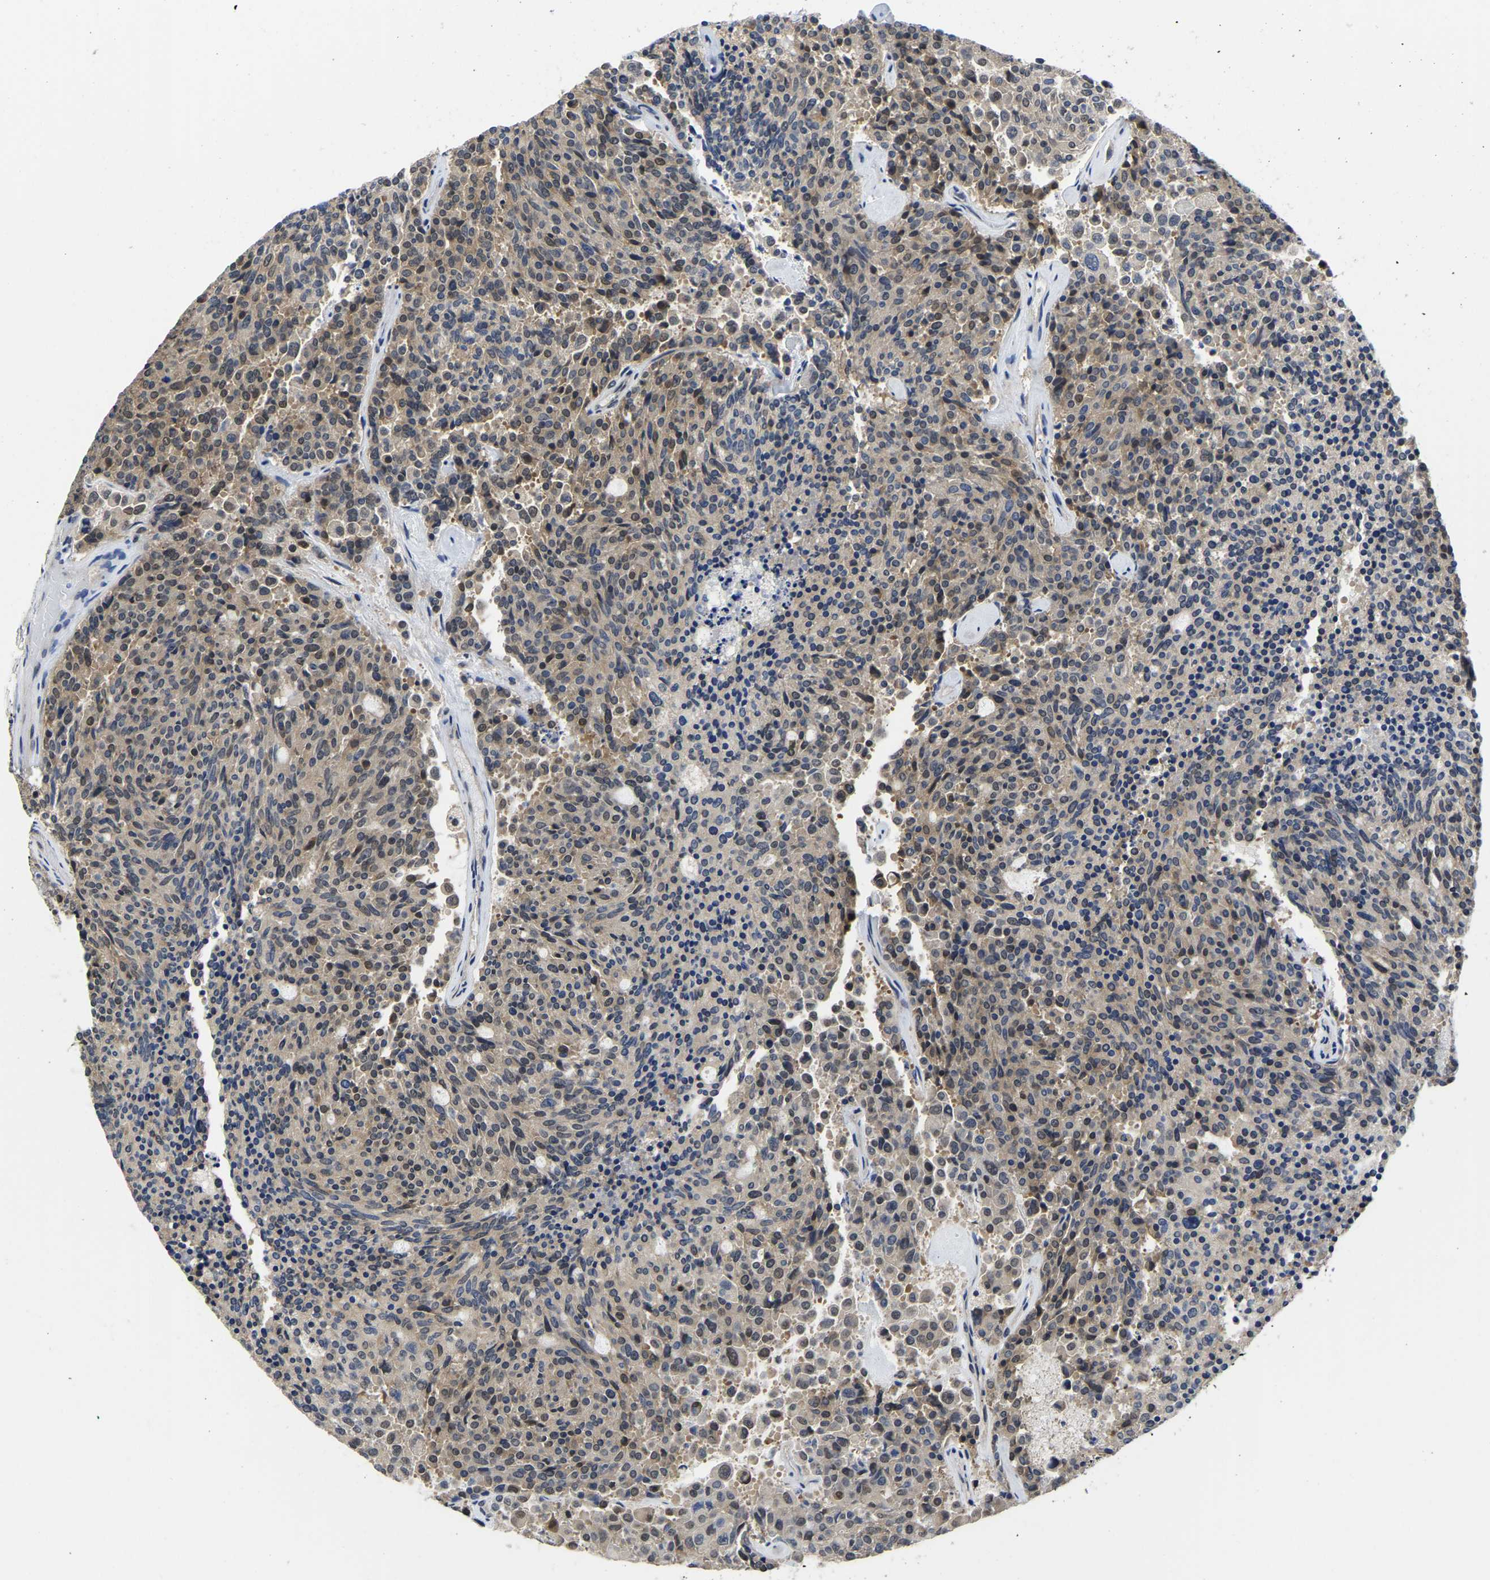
{"staining": {"intensity": "weak", "quantity": "<25%", "location": "nuclear"}, "tissue": "carcinoid", "cell_type": "Tumor cells", "image_type": "cancer", "snomed": [{"axis": "morphology", "description": "Carcinoid, malignant, NOS"}, {"axis": "topography", "description": "Pancreas"}], "caption": "The micrograph shows no significant staining in tumor cells of carcinoid (malignant).", "gene": "MCOLN2", "patient": {"sex": "female", "age": 54}}